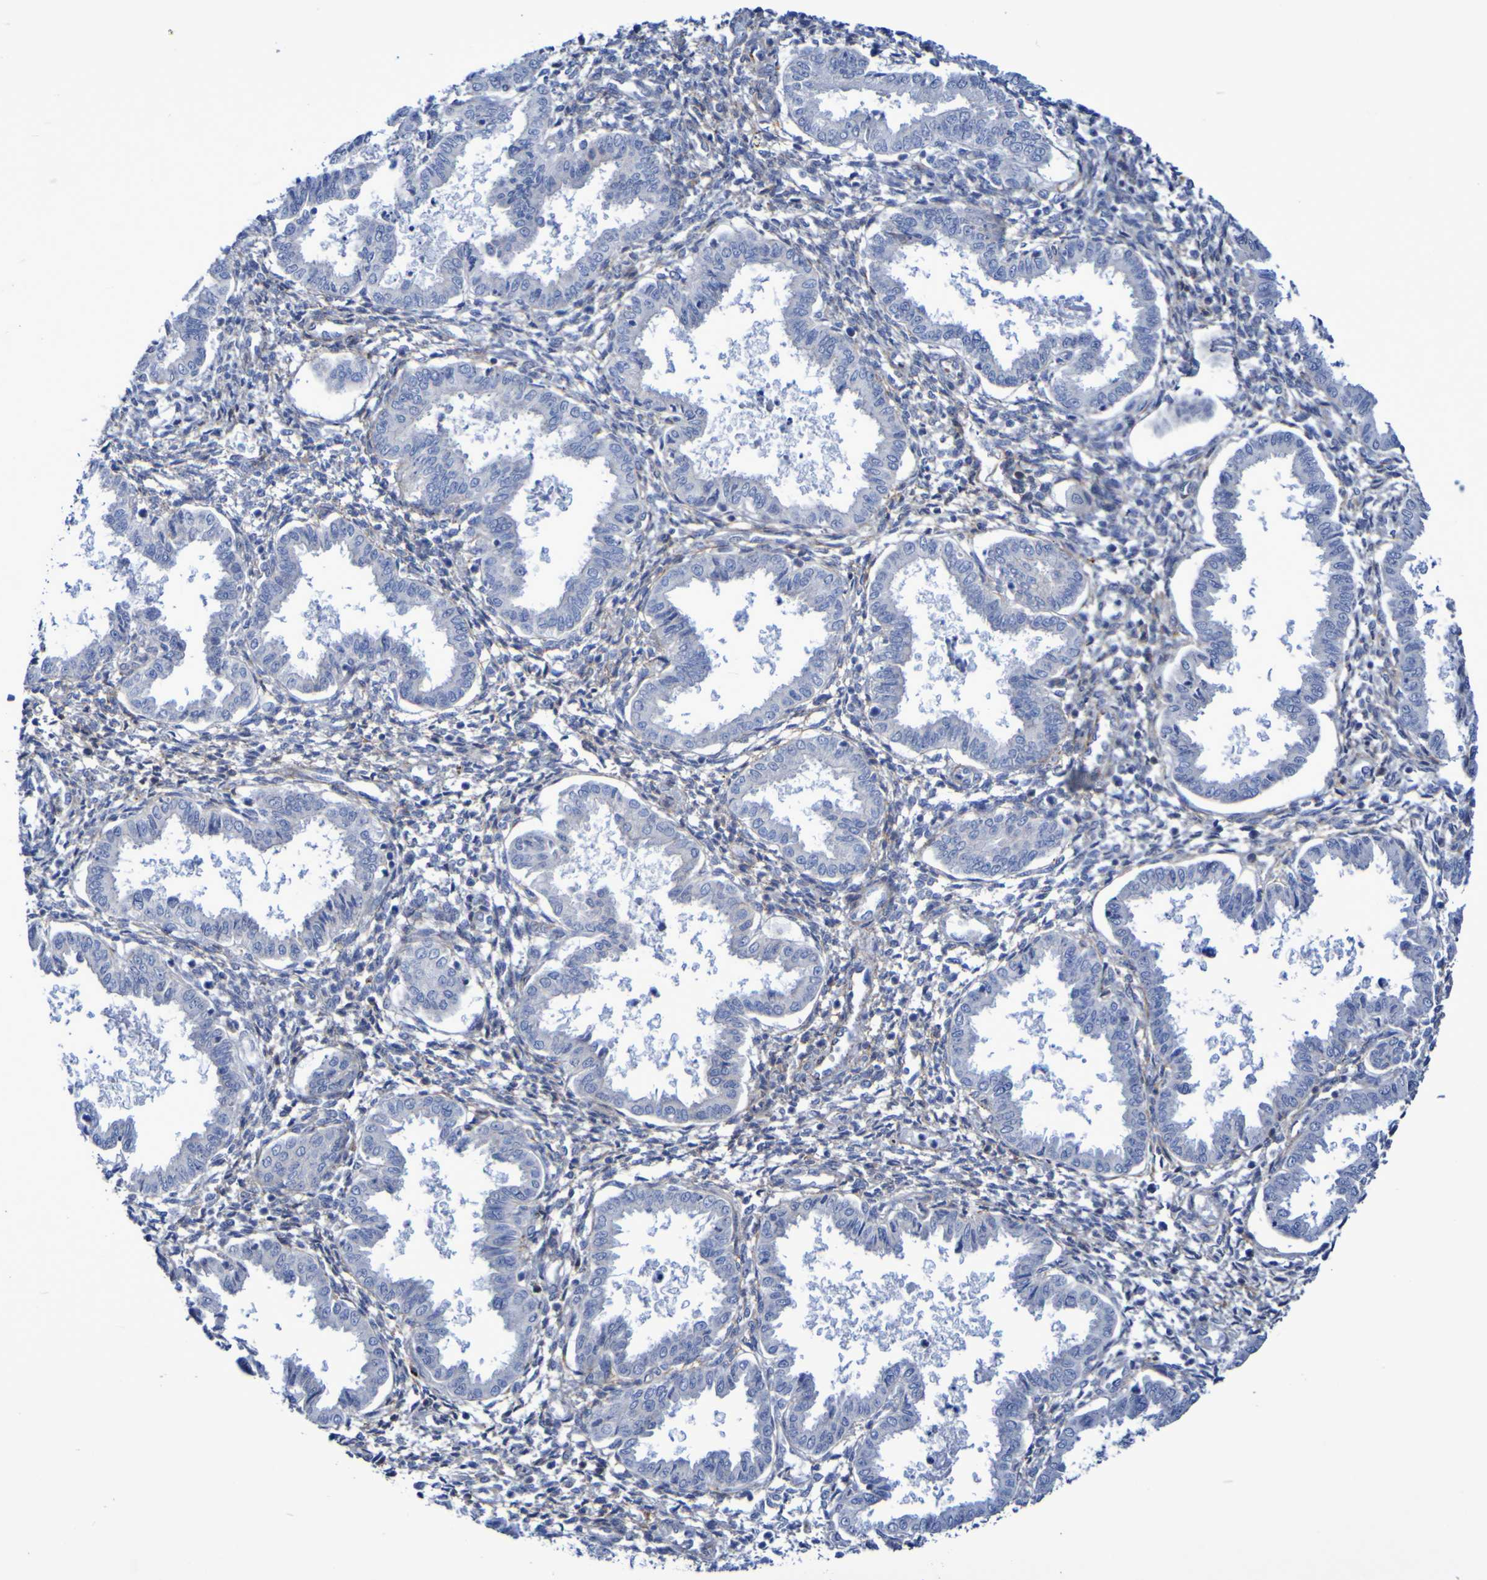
{"staining": {"intensity": "negative", "quantity": "none", "location": "none"}, "tissue": "endometrium", "cell_type": "Cells in endometrial stroma", "image_type": "normal", "snomed": [{"axis": "morphology", "description": "Normal tissue, NOS"}, {"axis": "topography", "description": "Endometrium"}], "caption": "The photomicrograph demonstrates no significant staining in cells in endometrial stroma of endometrium.", "gene": "LPP", "patient": {"sex": "female", "age": 33}}